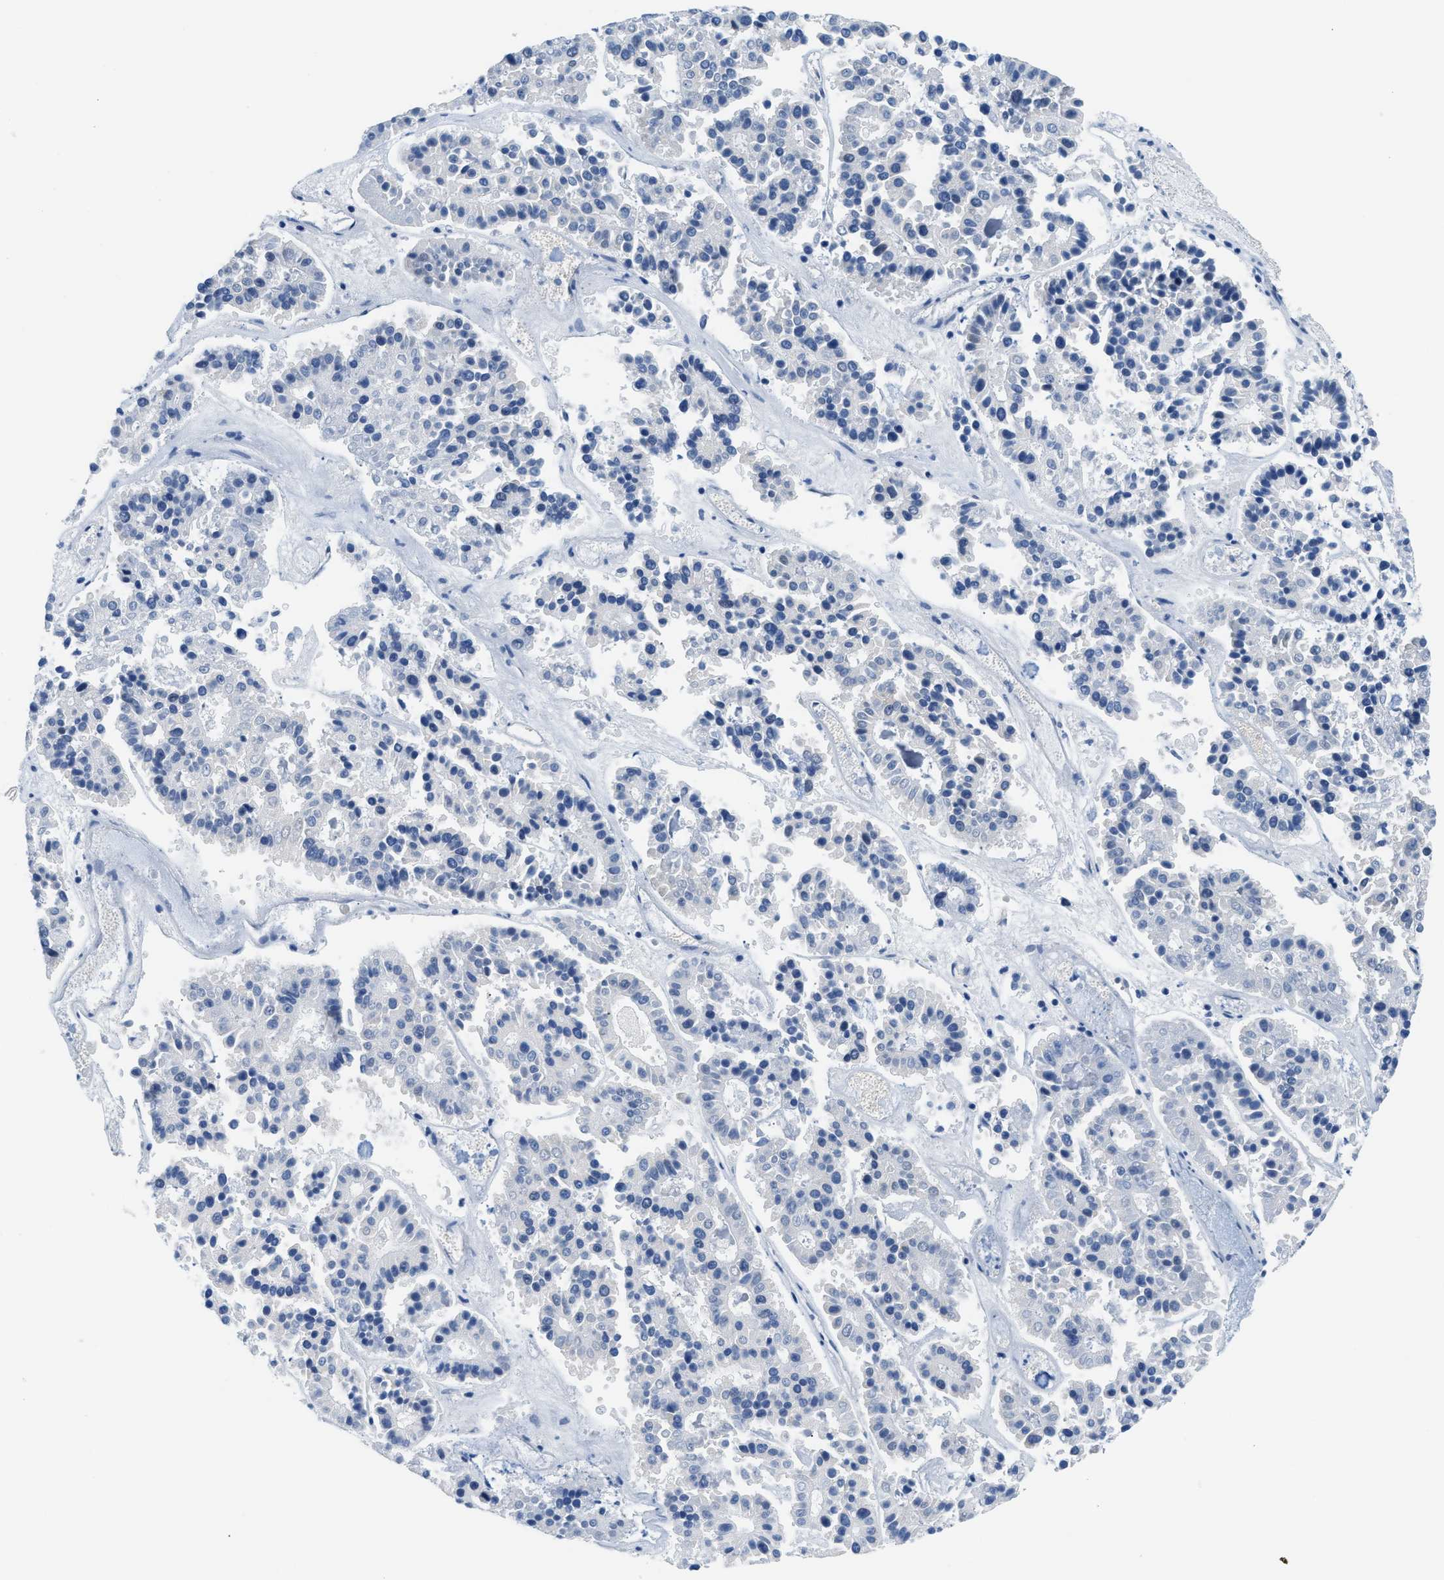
{"staining": {"intensity": "negative", "quantity": "none", "location": "none"}, "tissue": "pancreatic cancer", "cell_type": "Tumor cells", "image_type": "cancer", "snomed": [{"axis": "morphology", "description": "Adenocarcinoma, NOS"}, {"axis": "topography", "description": "Pancreas"}], "caption": "Immunohistochemistry (IHC) histopathology image of neoplastic tissue: human pancreatic cancer stained with DAB displays no significant protein expression in tumor cells.", "gene": "CLGN", "patient": {"sex": "male", "age": 50}}